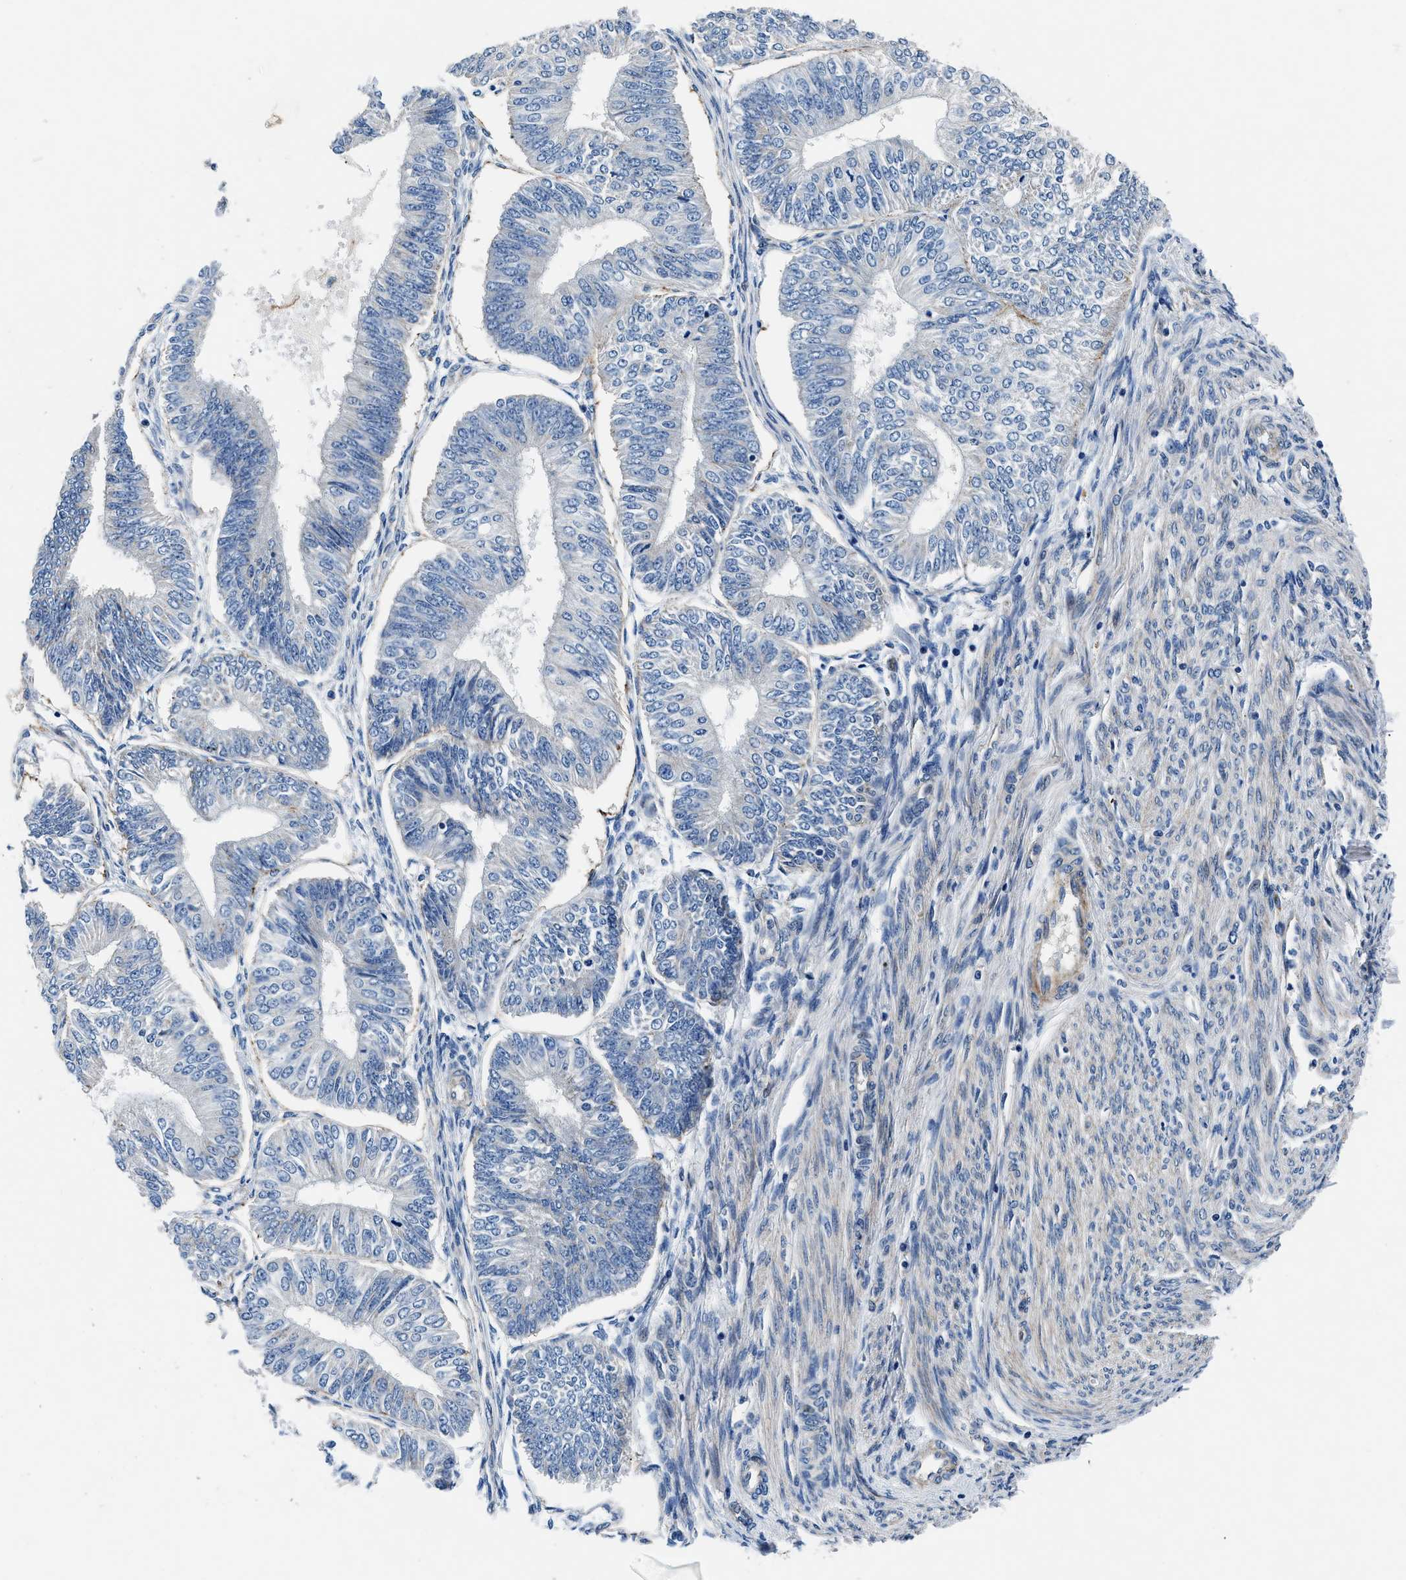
{"staining": {"intensity": "negative", "quantity": "none", "location": "none"}, "tissue": "endometrial cancer", "cell_type": "Tumor cells", "image_type": "cancer", "snomed": [{"axis": "morphology", "description": "Adenocarcinoma, NOS"}, {"axis": "topography", "description": "Endometrium"}], "caption": "Tumor cells show no significant expression in endometrial cancer.", "gene": "DAG1", "patient": {"sex": "female", "age": 58}}